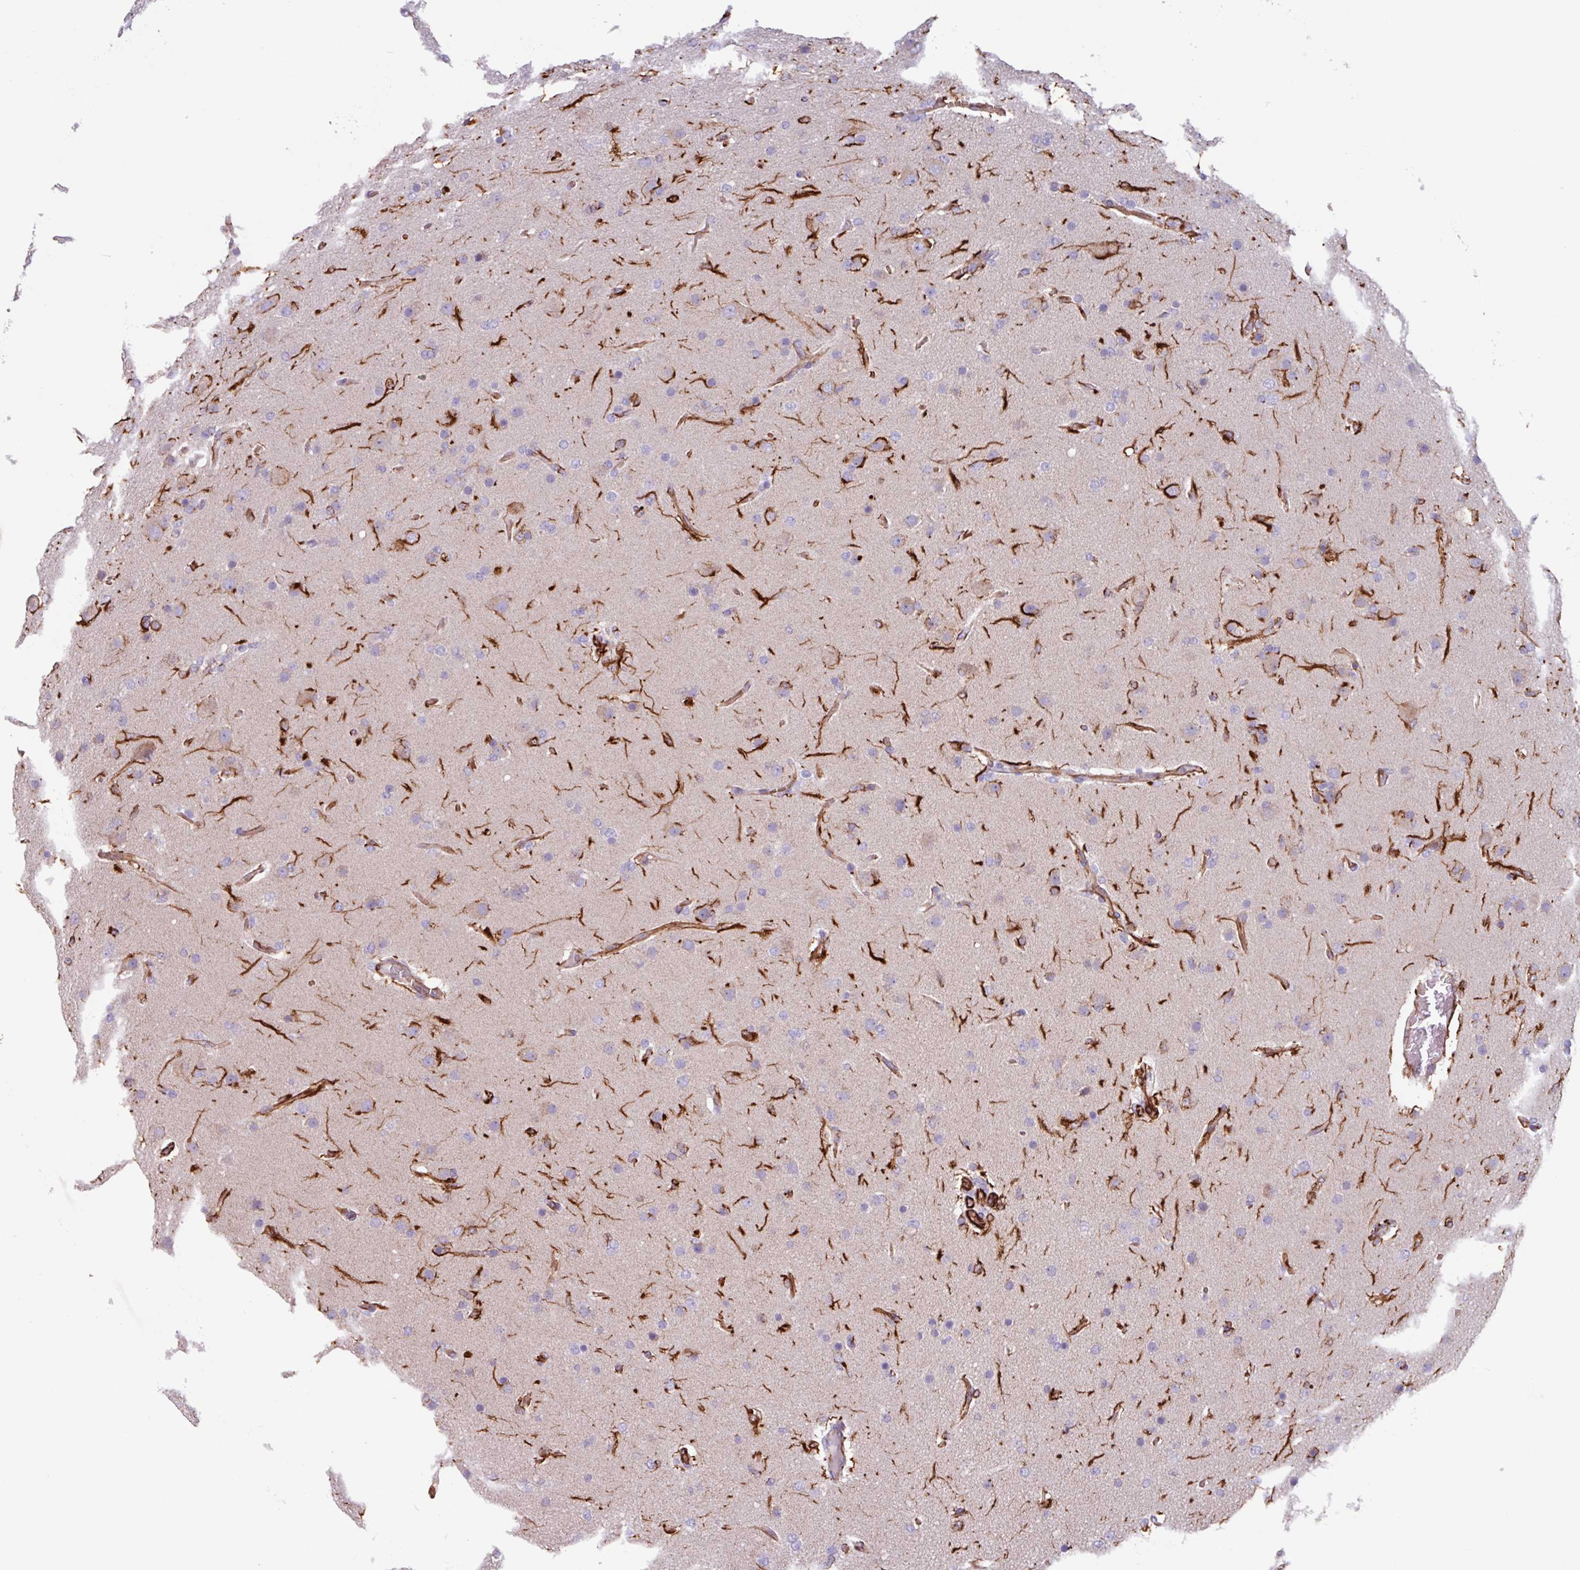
{"staining": {"intensity": "negative", "quantity": "none", "location": "none"}, "tissue": "glioma", "cell_type": "Tumor cells", "image_type": "cancer", "snomed": [{"axis": "morphology", "description": "Glioma, malignant, High grade"}, {"axis": "topography", "description": "Brain"}], "caption": "High magnification brightfield microscopy of glioma stained with DAB (brown) and counterstained with hematoxylin (blue): tumor cells show no significant positivity. Nuclei are stained in blue.", "gene": "BTD", "patient": {"sex": "female", "age": 74}}